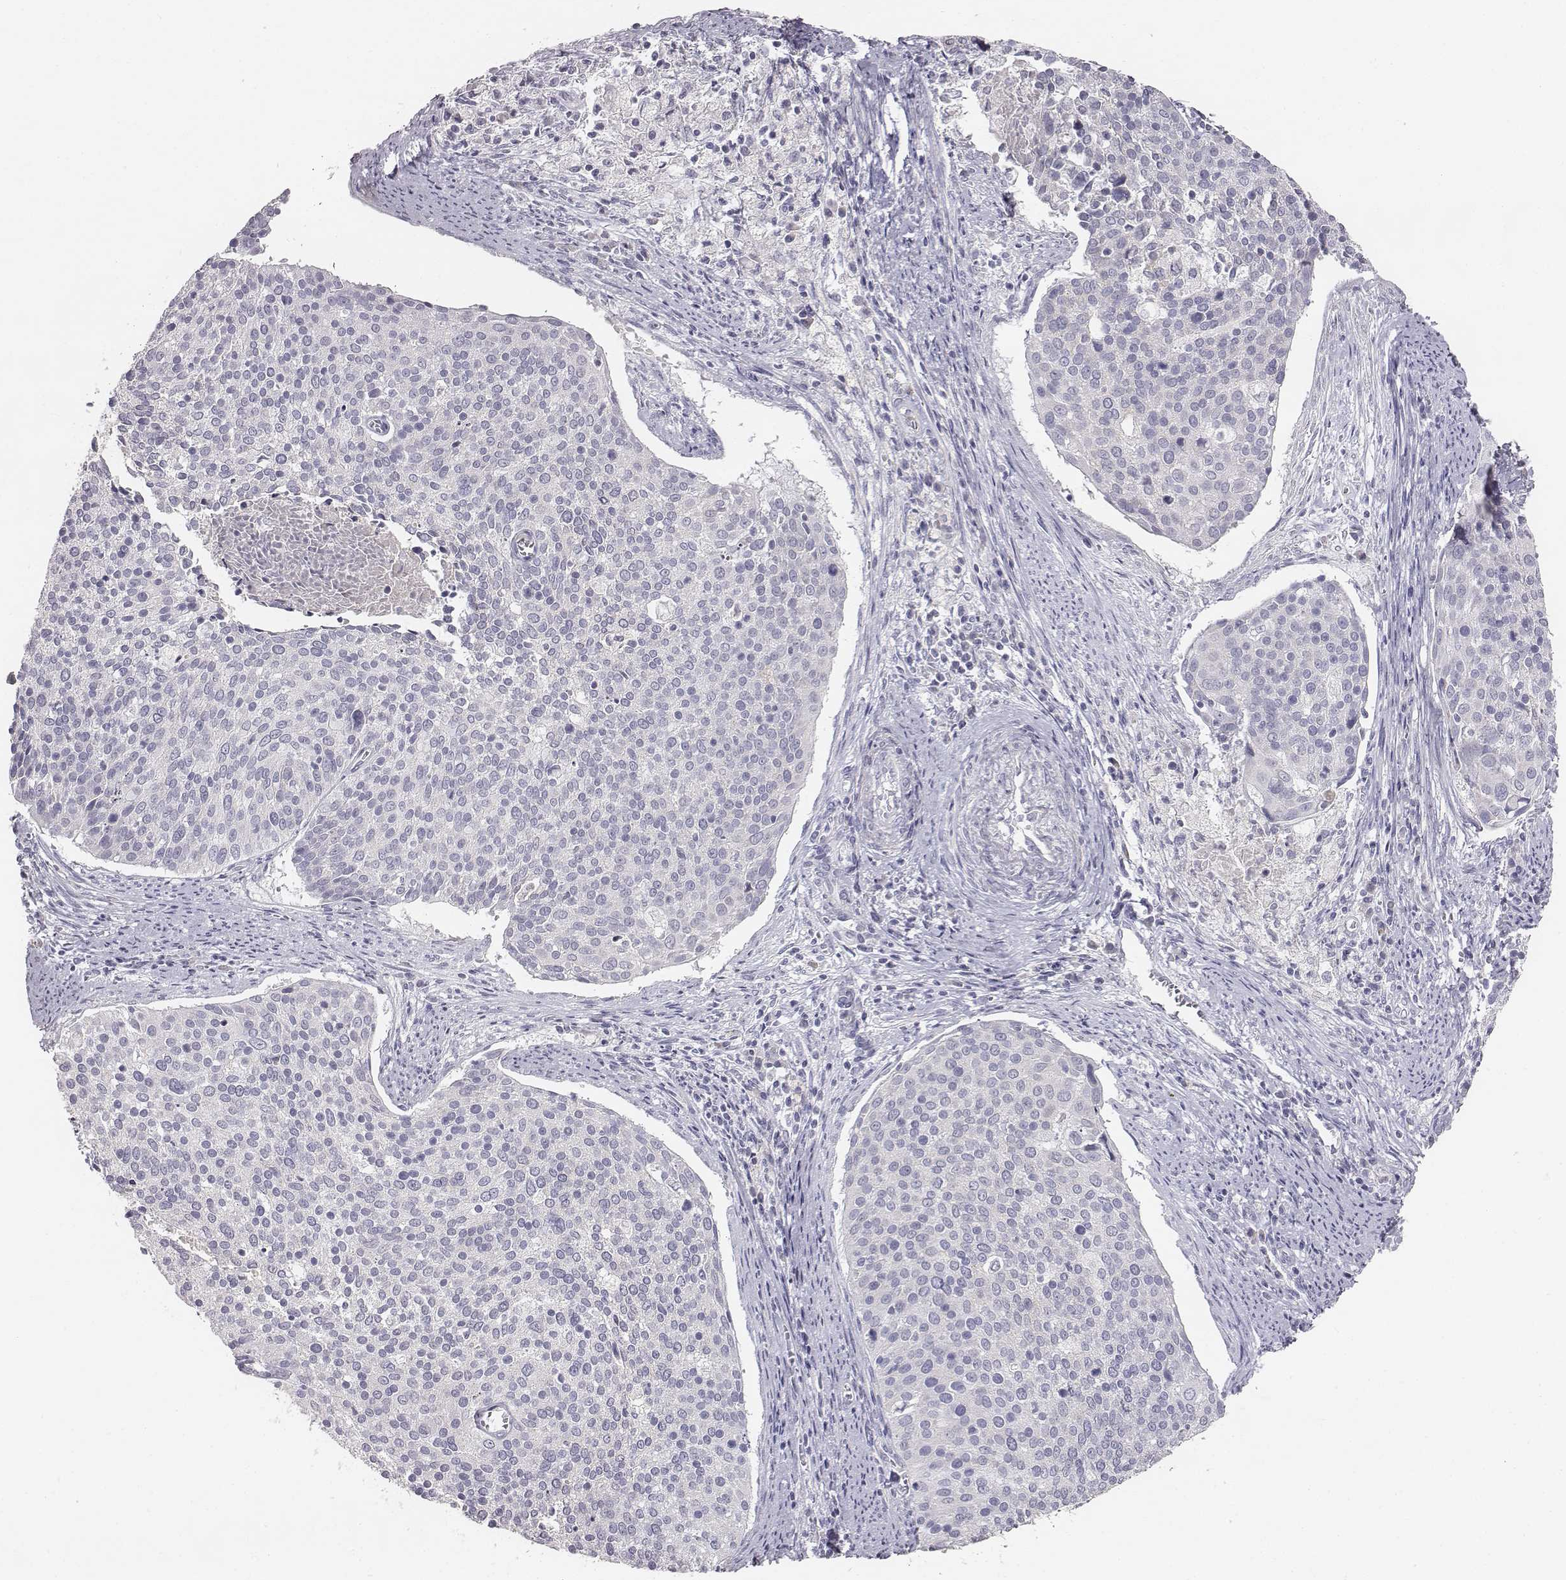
{"staining": {"intensity": "negative", "quantity": "none", "location": "none"}, "tissue": "cervical cancer", "cell_type": "Tumor cells", "image_type": "cancer", "snomed": [{"axis": "morphology", "description": "Squamous cell carcinoma, NOS"}, {"axis": "topography", "description": "Cervix"}], "caption": "This micrograph is of squamous cell carcinoma (cervical) stained with immunohistochemistry to label a protein in brown with the nuclei are counter-stained blue. There is no expression in tumor cells.", "gene": "ABCD3", "patient": {"sex": "female", "age": 39}}